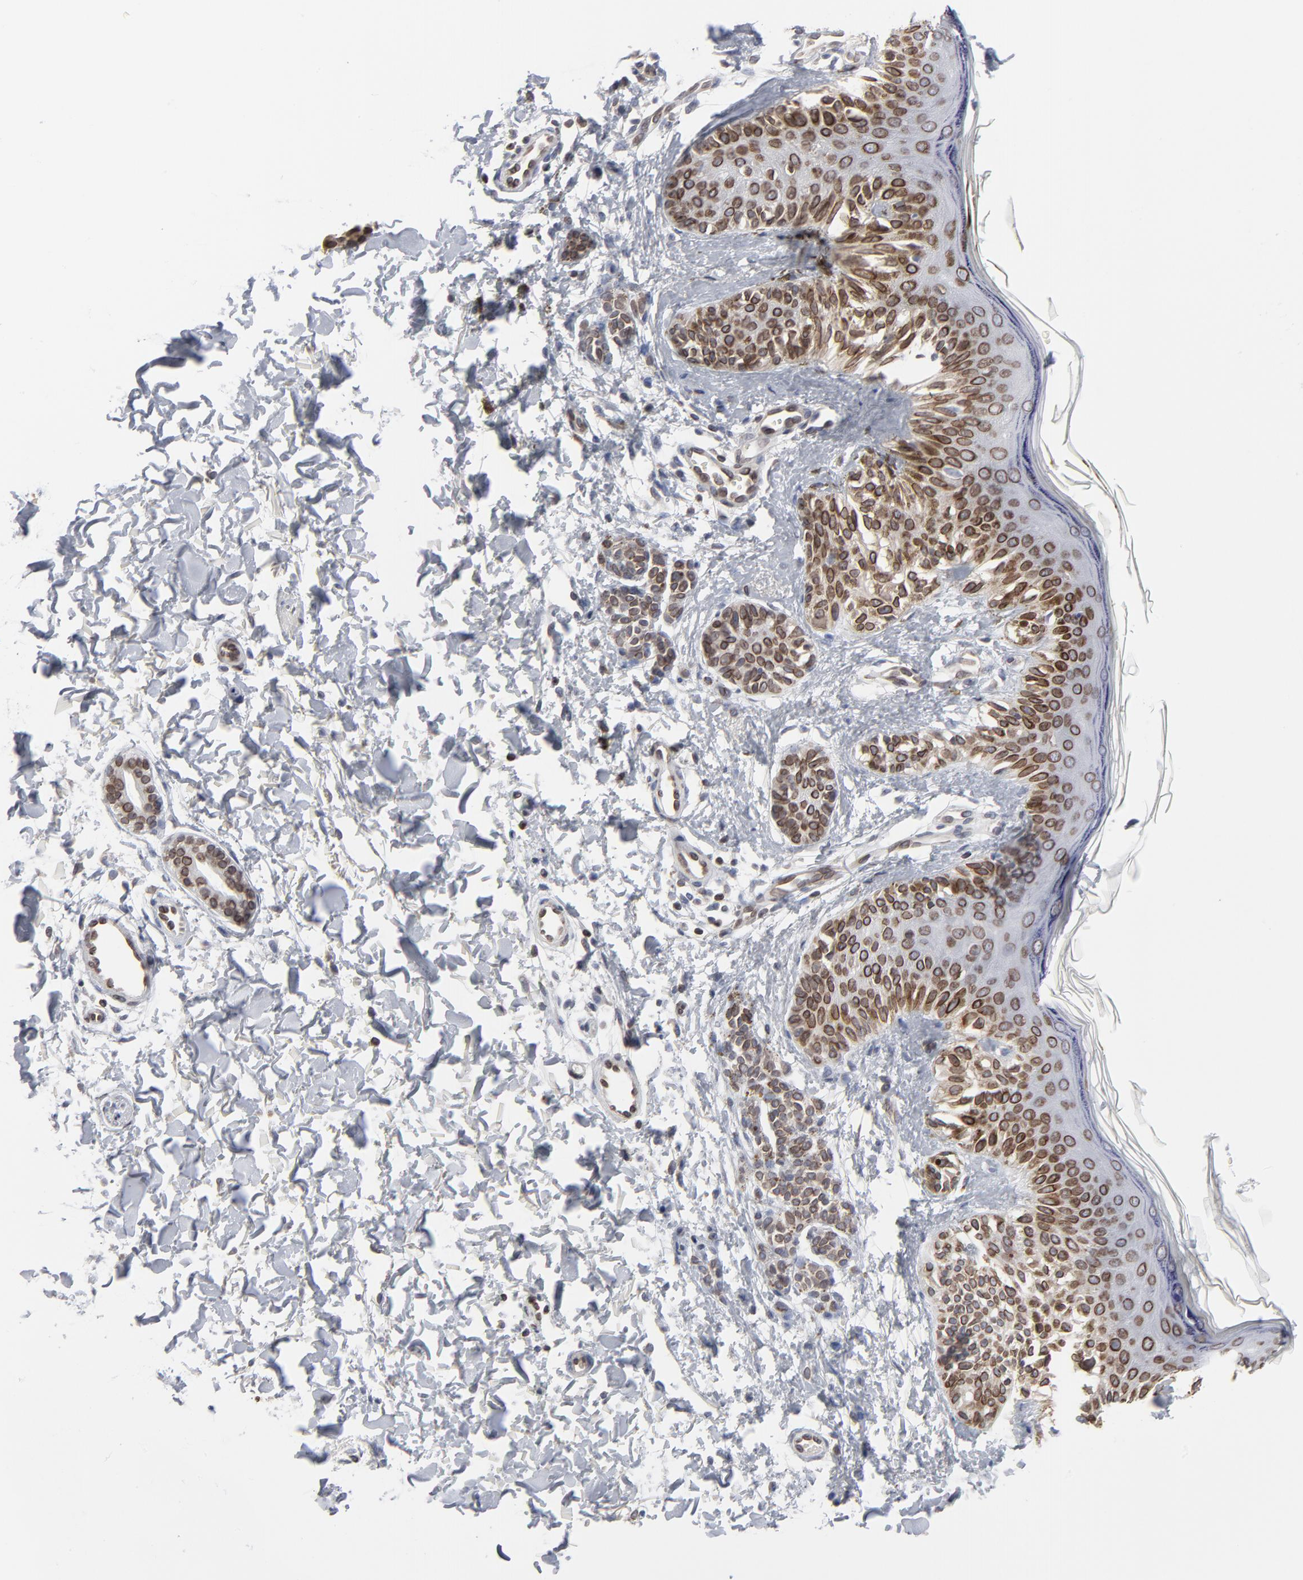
{"staining": {"intensity": "moderate", "quantity": ">75%", "location": "cytoplasmic/membranous,nuclear"}, "tissue": "melanoma", "cell_type": "Tumor cells", "image_type": "cancer", "snomed": [{"axis": "morphology", "description": "Normal tissue, NOS"}, {"axis": "morphology", "description": "Malignant melanoma, NOS"}, {"axis": "topography", "description": "Skin"}], "caption": "The photomicrograph demonstrates immunohistochemical staining of malignant melanoma. There is moderate cytoplasmic/membranous and nuclear staining is seen in approximately >75% of tumor cells.", "gene": "SYNE2", "patient": {"sex": "male", "age": 83}}